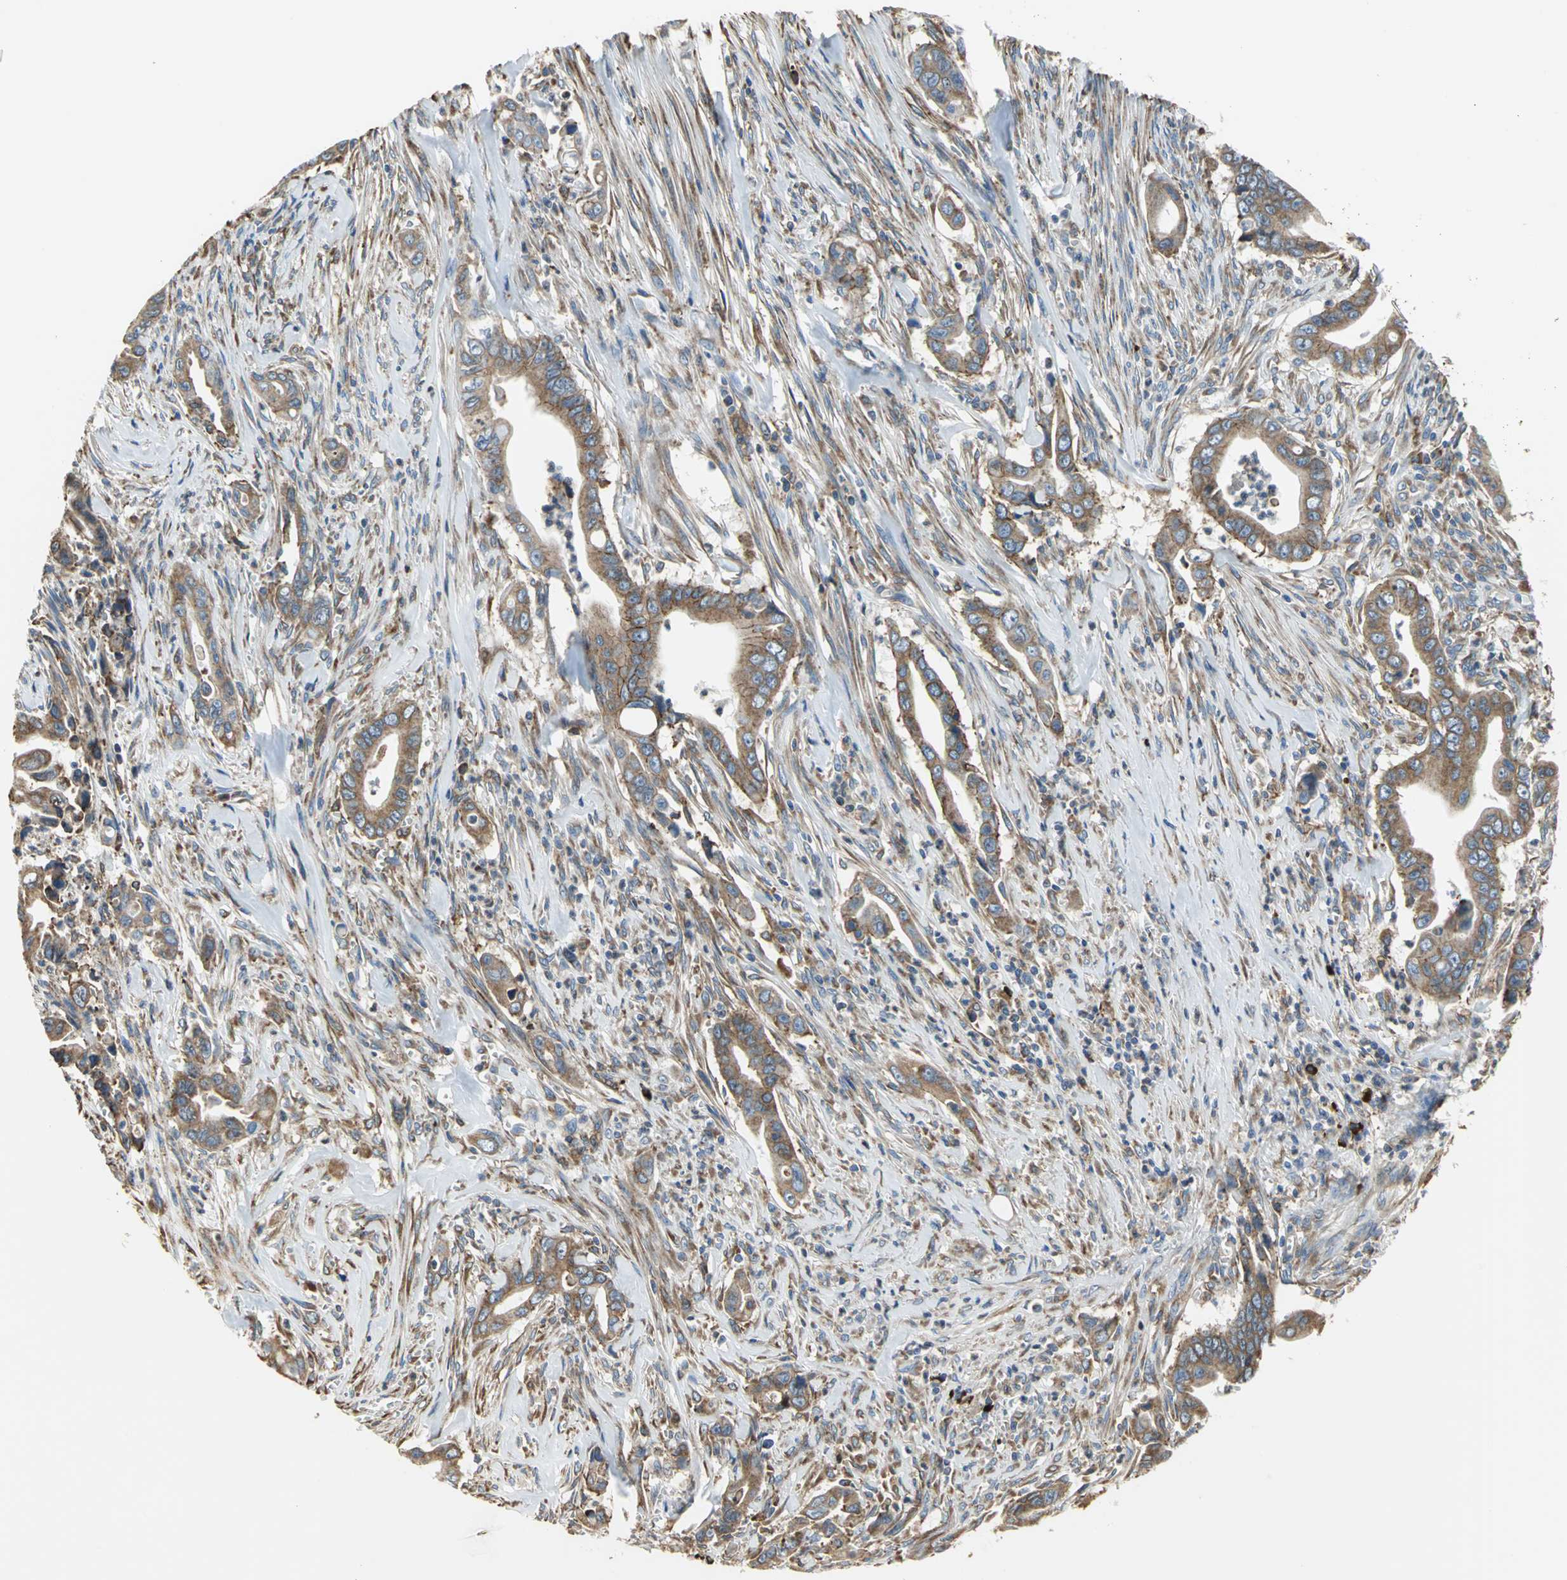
{"staining": {"intensity": "moderate", "quantity": ">75%", "location": "cytoplasmic/membranous"}, "tissue": "pancreatic cancer", "cell_type": "Tumor cells", "image_type": "cancer", "snomed": [{"axis": "morphology", "description": "Adenocarcinoma, NOS"}, {"axis": "topography", "description": "Pancreas"}], "caption": "Adenocarcinoma (pancreatic) tissue shows moderate cytoplasmic/membranous expression in approximately >75% of tumor cells, visualized by immunohistochemistry.", "gene": "SDF2L1", "patient": {"sex": "male", "age": 59}}